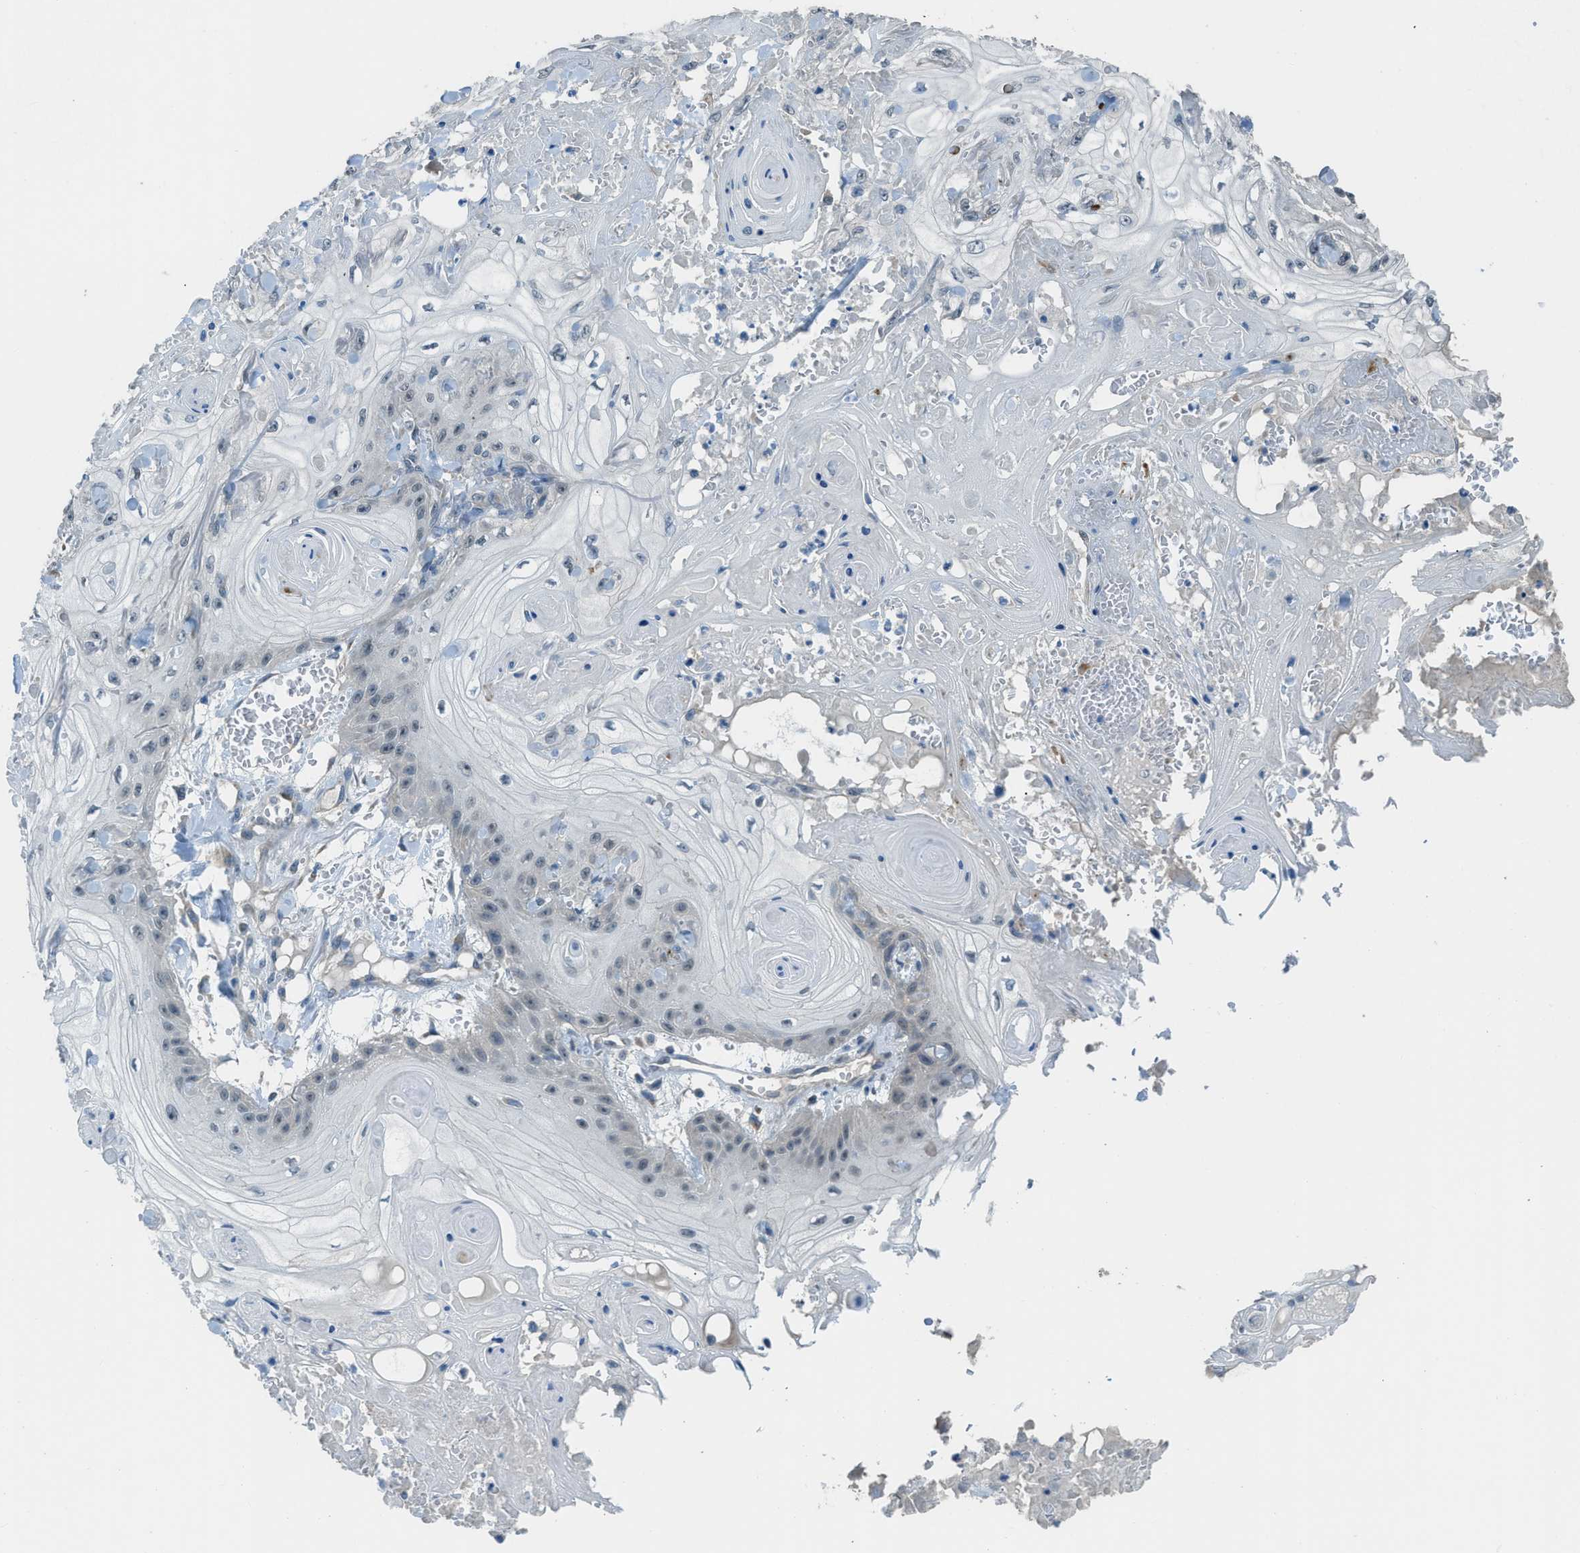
{"staining": {"intensity": "negative", "quantity": "none", "location": "none"}, "tissue": "skin cancer", "cell_type": "Tumor cells", "image_type": "cancer", "snomed": [{"axis": "morphology", "description": "Squamous cell carcinoma, NOS"}, {"axis": "topography", "description": "Skin"}], "caption": "DAB immunohistochemical staining of squamous cell carcinoma (skin) displays no significant staining in tumor cells.", "gene": "TIMD4", "patient": {"sex": "male", "age": 74}}